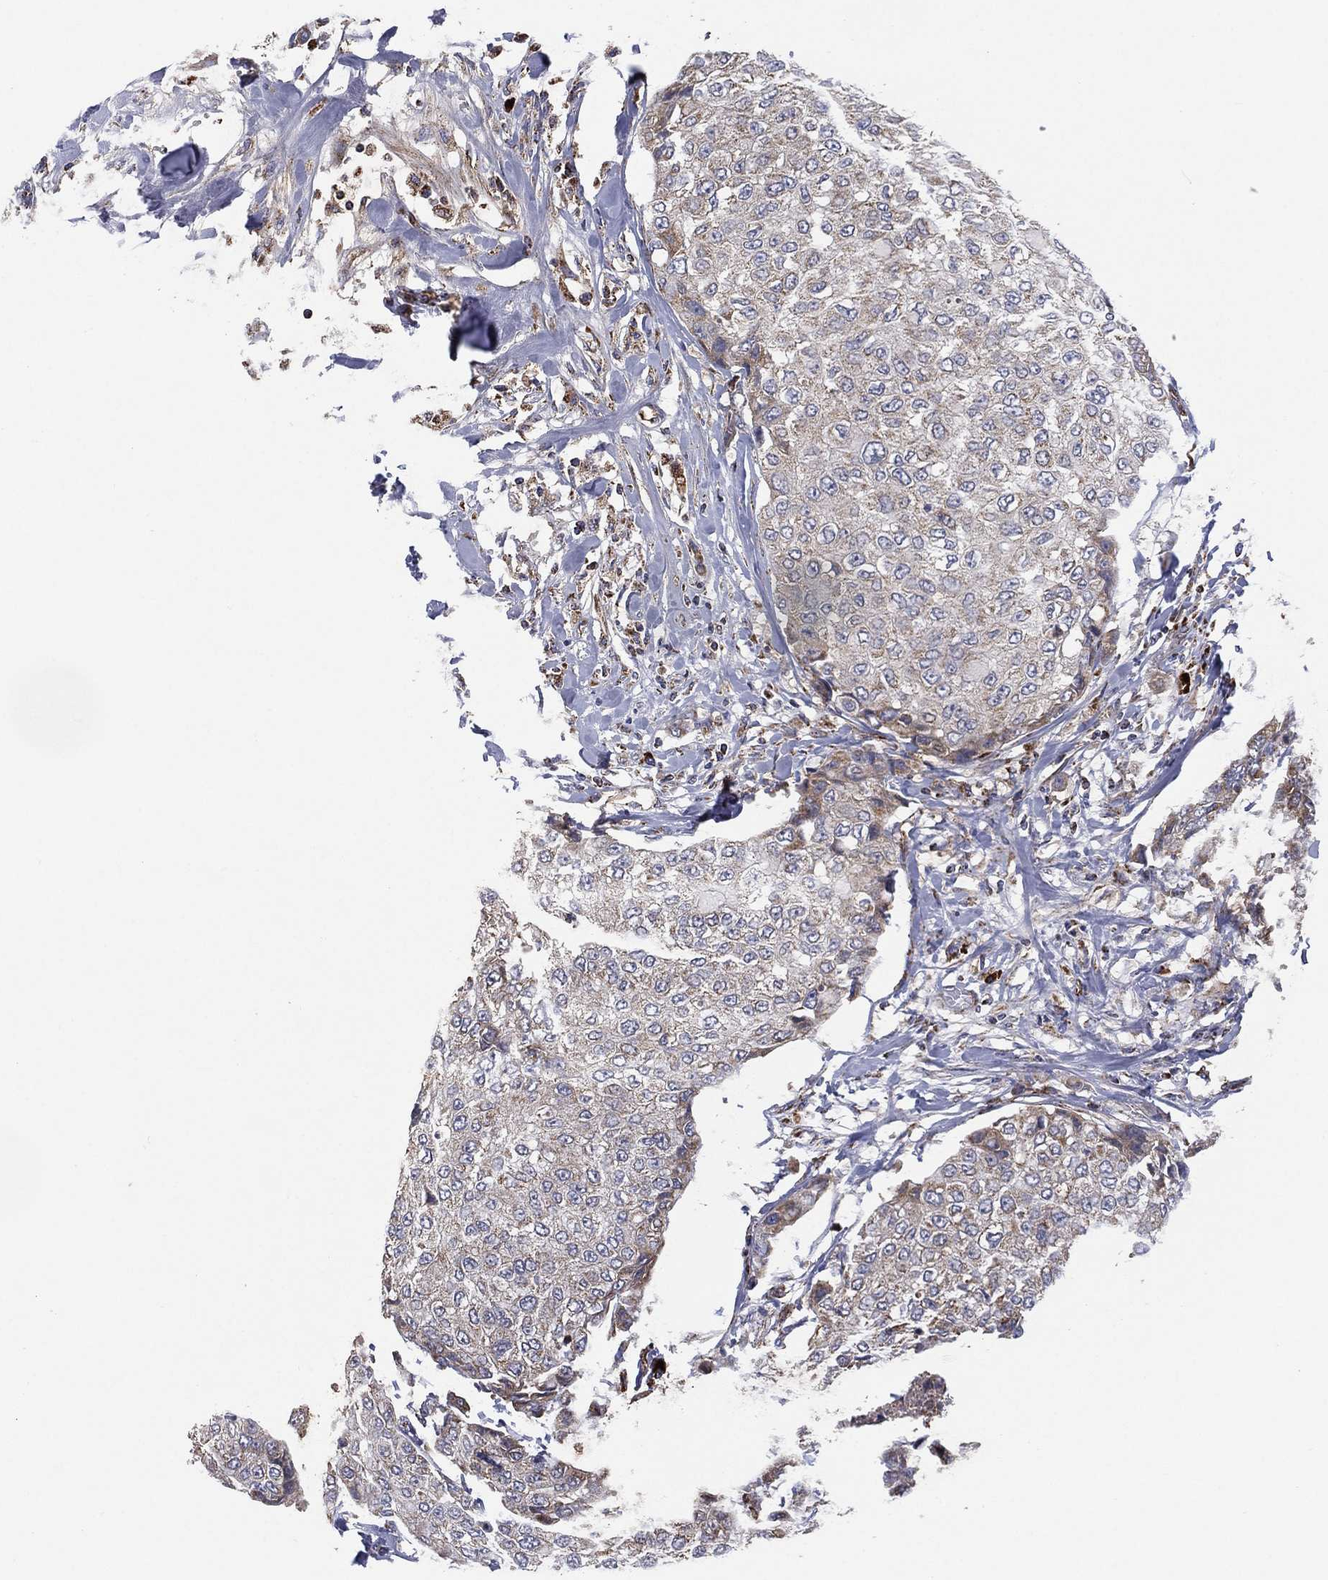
{"staining": {"intensity": "weak", "quantity": "25%-75%", "location": "cytoplasmic/membranous"}, "tissue": "breast cancer", "cell_type": "Tumor cells", "image_type": "cancer", "snomed": [{"axis": "morphology", "description": "Duct carcinoma"}, {"axis": "topography", "description": "Breast"}], "caption": "A photomicrograph showing weak cytoplasmic/membranous positivity in approximately 25%-75% of tumor cells in breast infiltrating ductal carcinoma, as visualized by brown immunohistochemical staining.", "gene": "PPP2R5A", "patient": {"sex": "female", "age": 27}}